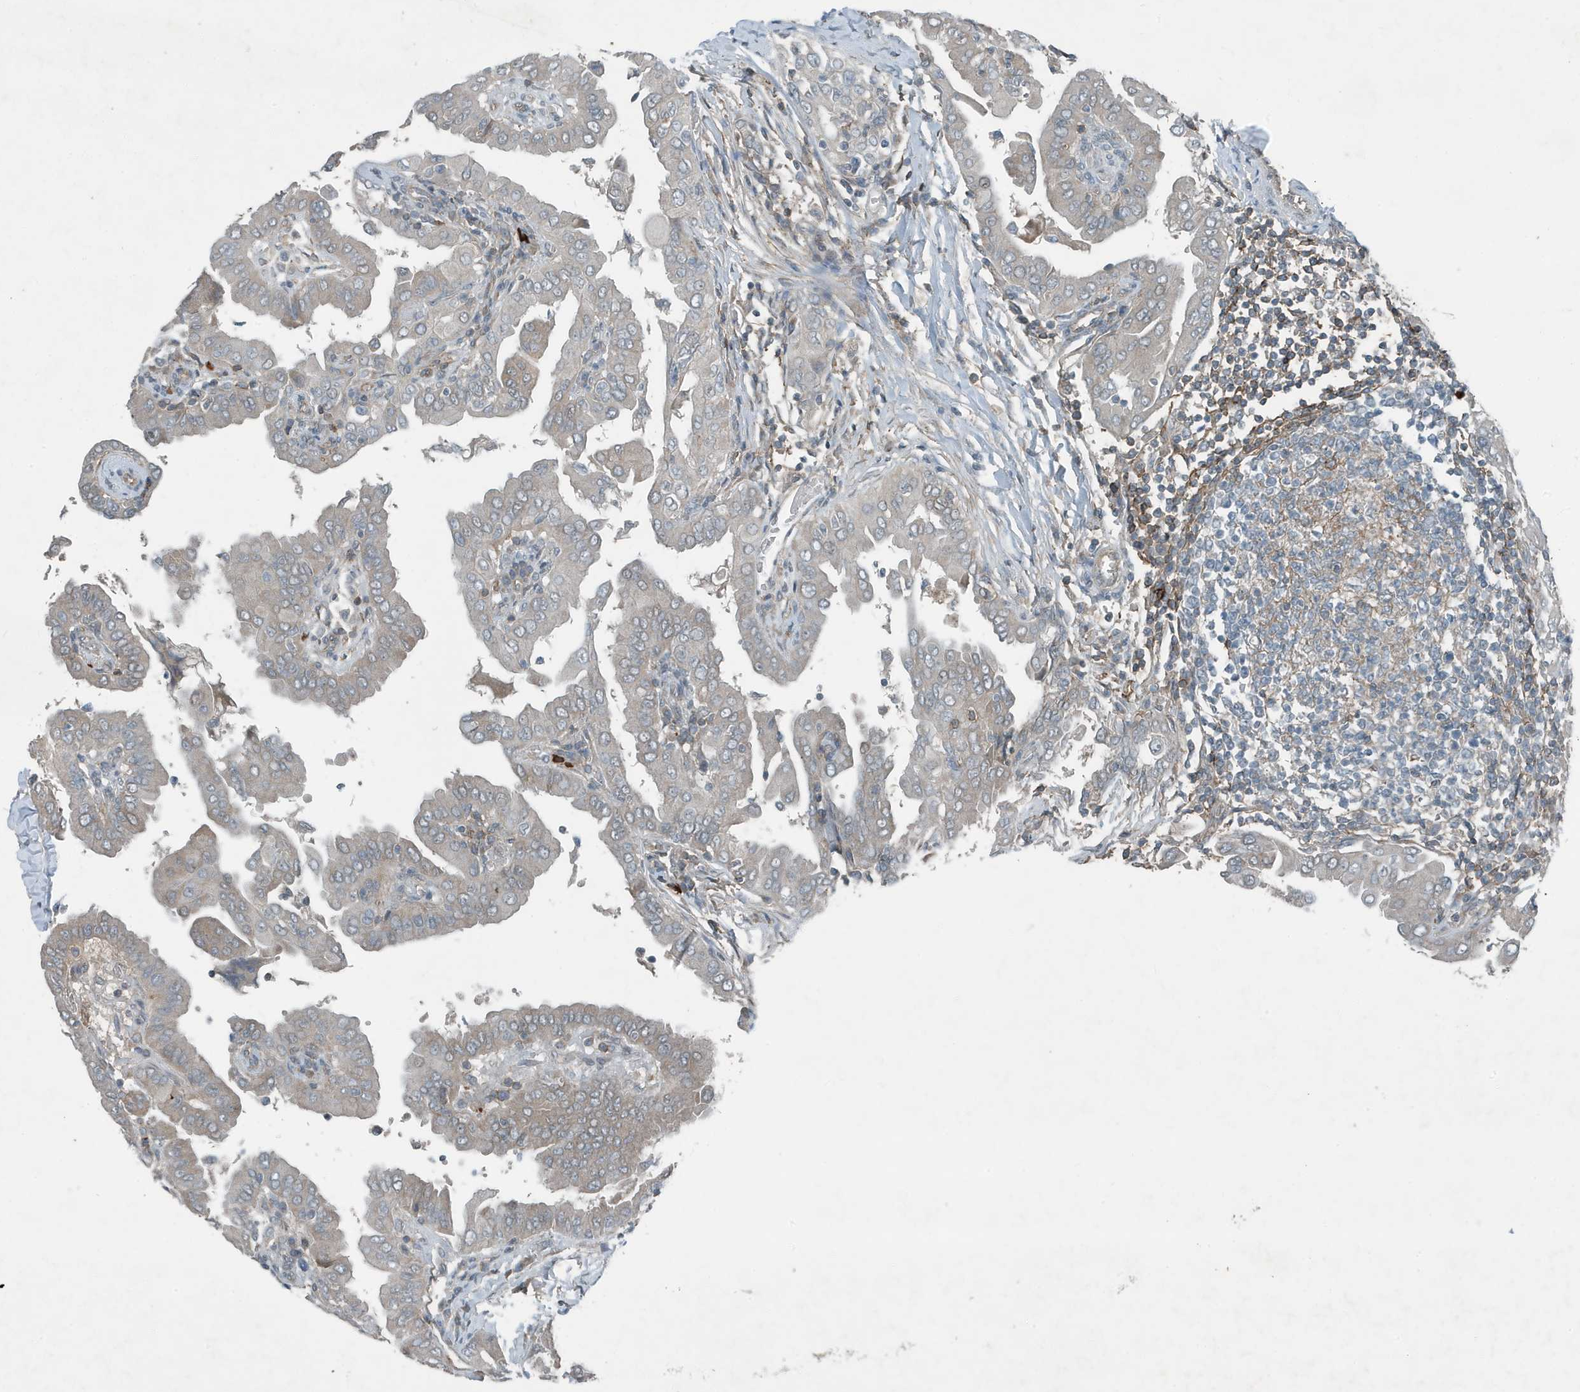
{"staining": {"intensity": "weak", "quantity": "<25%", "location": "cytoplasmic/membranous"}, "tissue": "thyroid cancer", "cell_type": "Tumor cells", "image_type": "cancer", "snomed": [{"axis": "morphology", "description": "Papillary adenocarcinoma, NOS"}, {"axis": "topography", "description": "Thyroid gland"}], "caption": "Tumor cells are negative for protein expression in human thyroid papillary adenocarcinoma.", "gene": "DAPP1", "patient": {"sex": "male", "age": 33}}